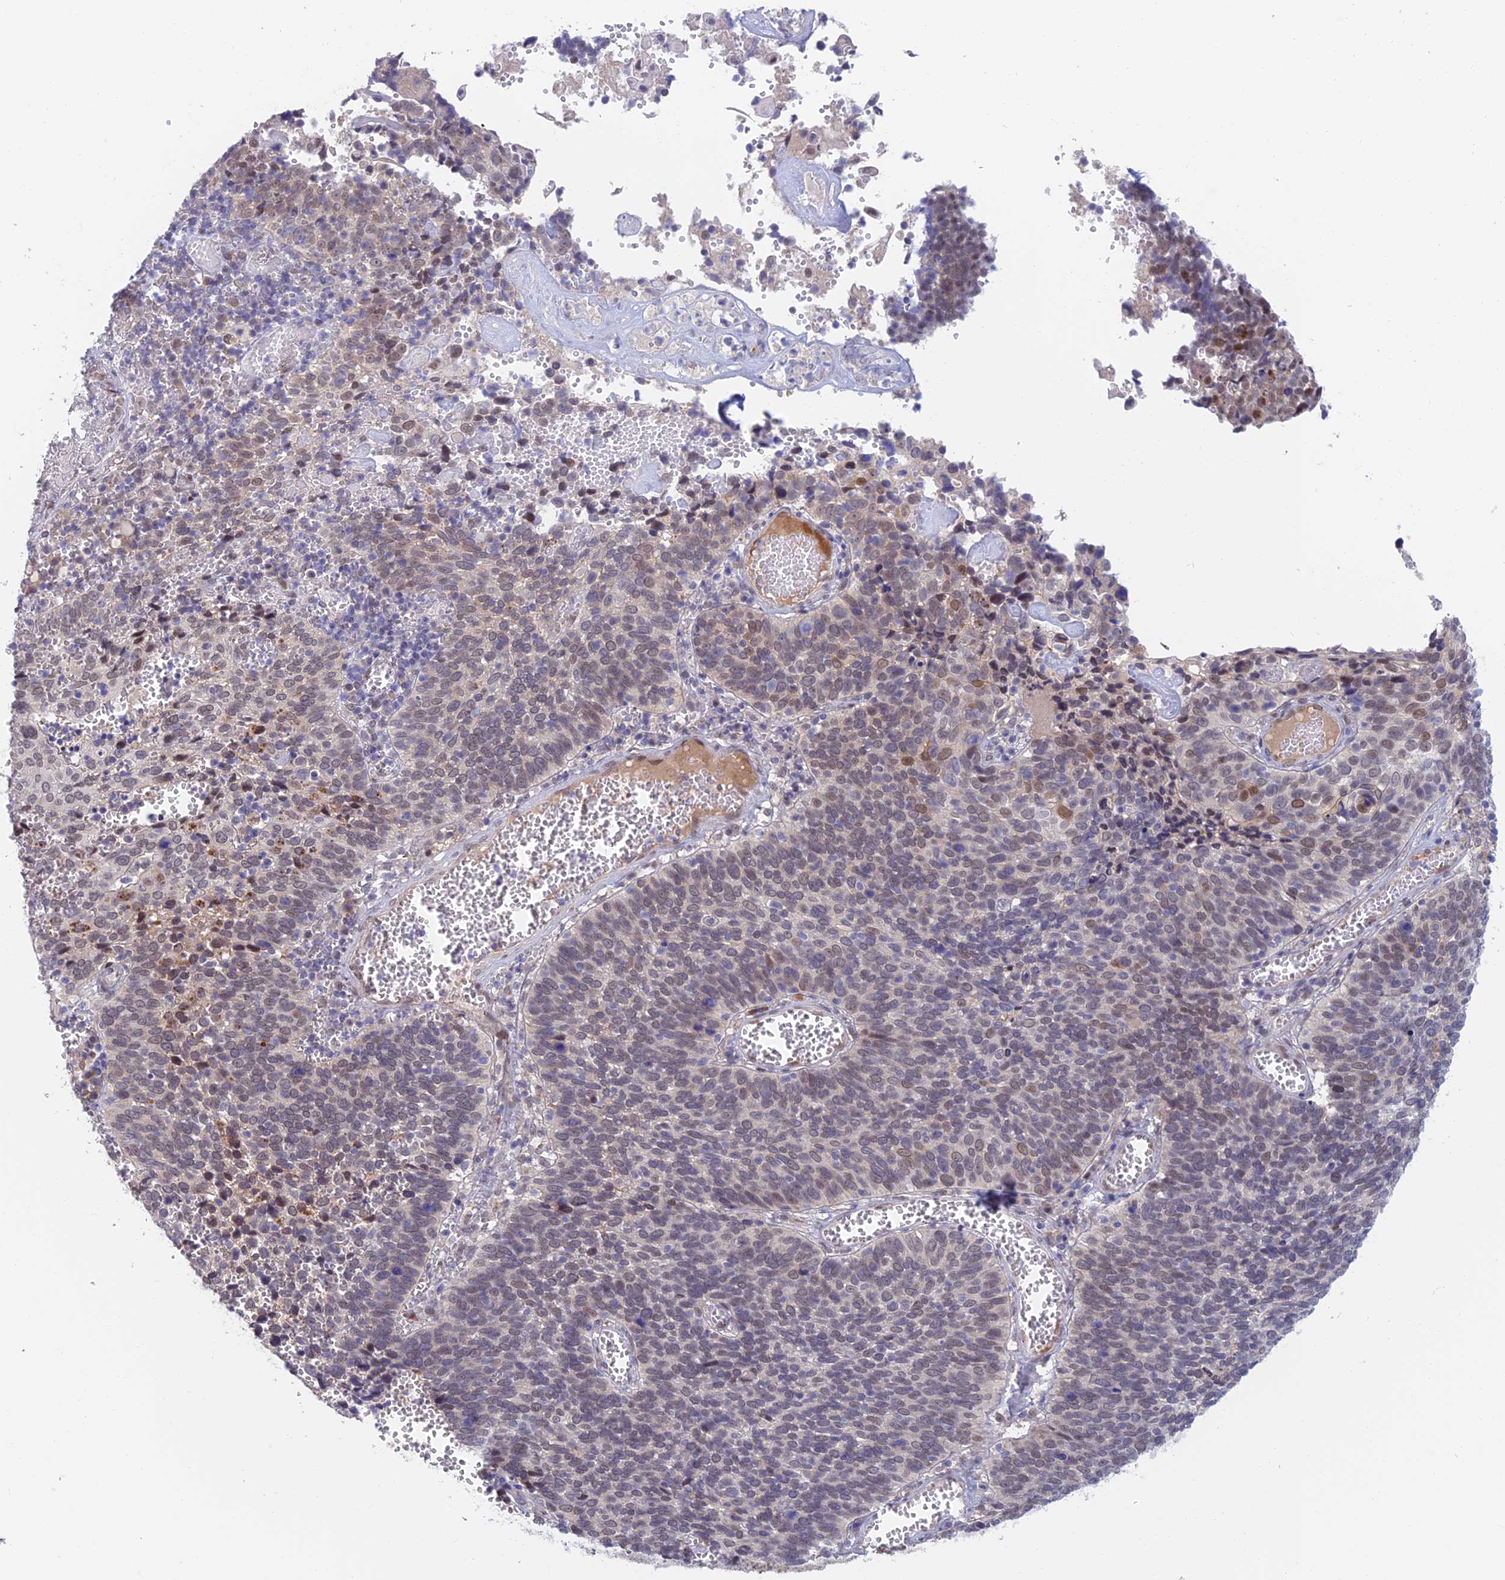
{"staining": {"intensity": "weak", "quantity": "25%-75%", "location": "nuclear"}, "tissue": "cervical cancer", "cell_type": "Tumor cells", "image_type": "cancer", "snomed": [{"axis": "morphology", "description": "Squamous cell carcinoma, NOS"}, {"axis": "topography", "description": "Cervix"}], "caption": "This micrograph reveals immunohistochemistry (IHC) staining of cervical cancer, with low weak nuclear expression in approximately 25%-75% of tumor cells.", "gene": "ZUP1", "patient": {"sex": "female", "age": 39}}